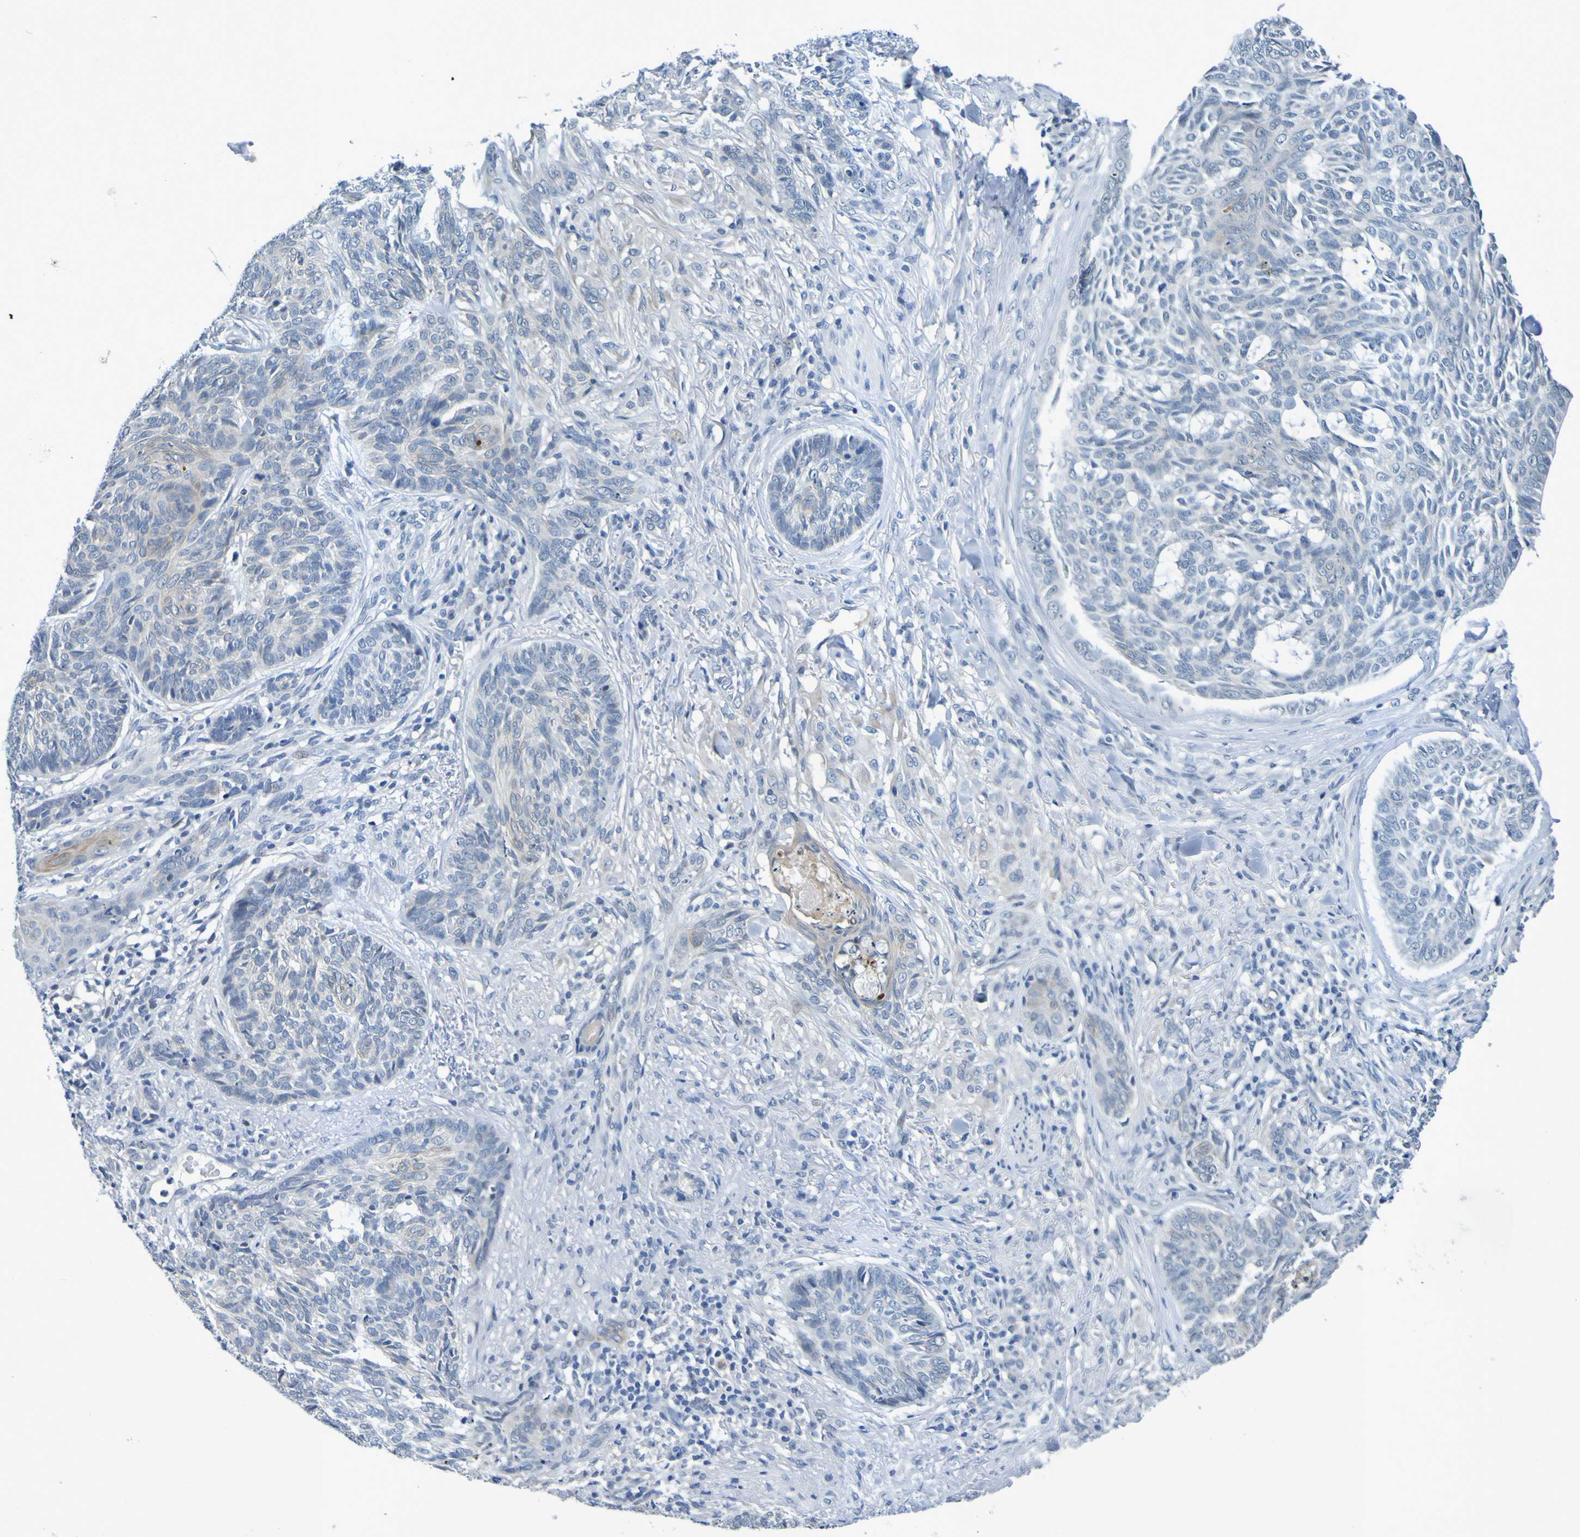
{"staining": {"intensity": "negative", "quantity": "none", "location": "none"}, "tissue": "skin cancer", "cell_type": "Tumor cells", "image_type": "cancer", "snomed": [{"axis": "morphology", "description": "Basal cell carcinoma"}, {"axis": "topography", "description": "Skin"}], "caption": "The histopathology image reveals no staining of tumor cells in skin cancer. The staining was performed using DAB to visualize the protein expression in brown, while the nuclei were stained in blue with hematoxylin (Magnification: 20x).", "gene": "VMA21", "patient": {"sex": "male", "age": 43}}